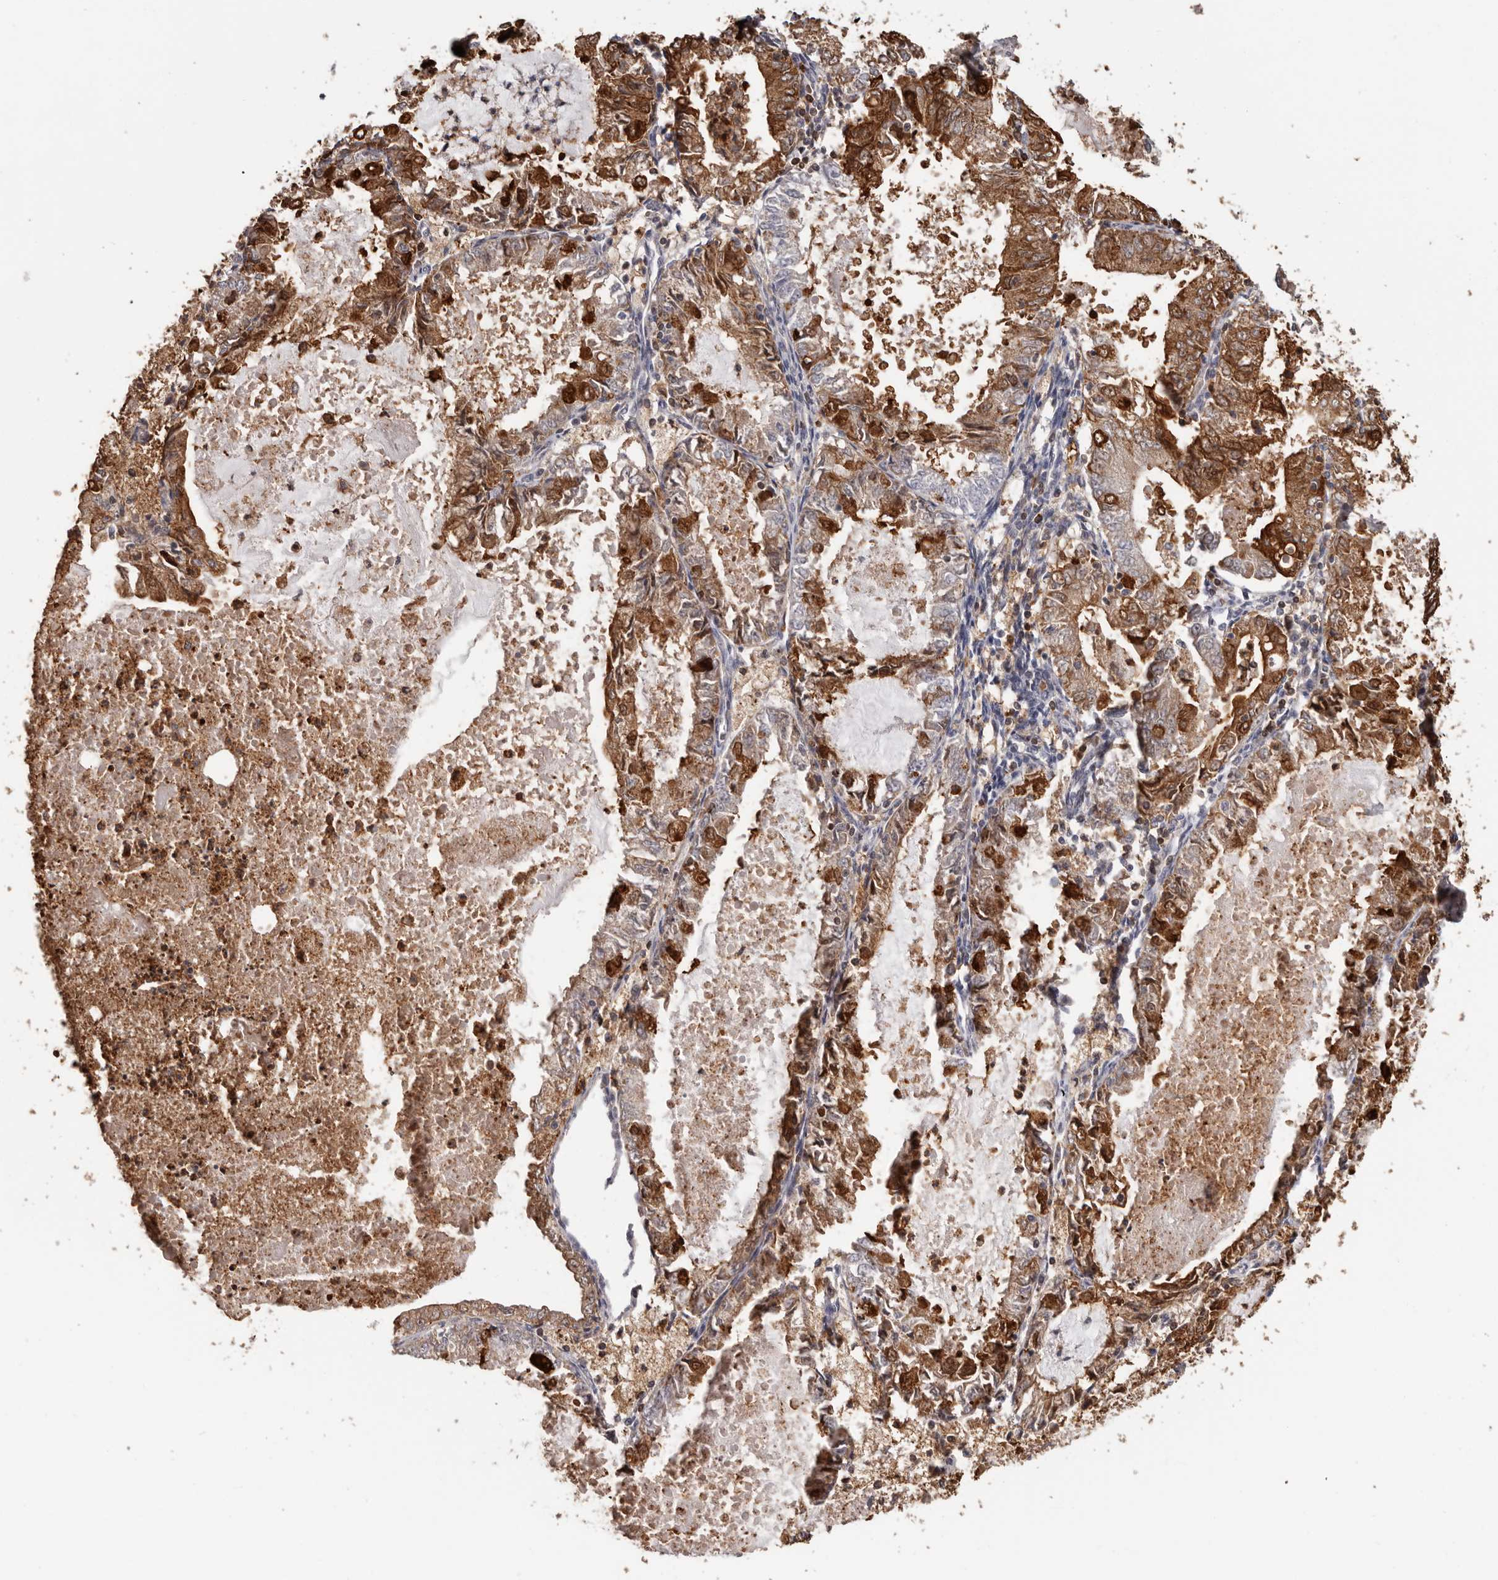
{"staining": {"intensity": "strong", "quantity": "25%-75%", "location": "cytoplasmic/membranous,nuclear"}, "tissue": "endometrial cancer", "cell_type": "Tumor cells", "image_type": "cancer", "snomed": [{"axis": "morphology", "description": "Adenocarcinoma, NOS"}, {"axis": "topography", "description": "Endometrium"}], "caption": "IHC (DAB (3,3'-diaminobenzidine)) staining of human endometrial cancer demonstrates strong cytoplasmic/membranous and nuclear protein positivity in about 25%-75% of tumor cells.", "gene": "PRR12", "patient": {"sex": "female", "age": 57}}